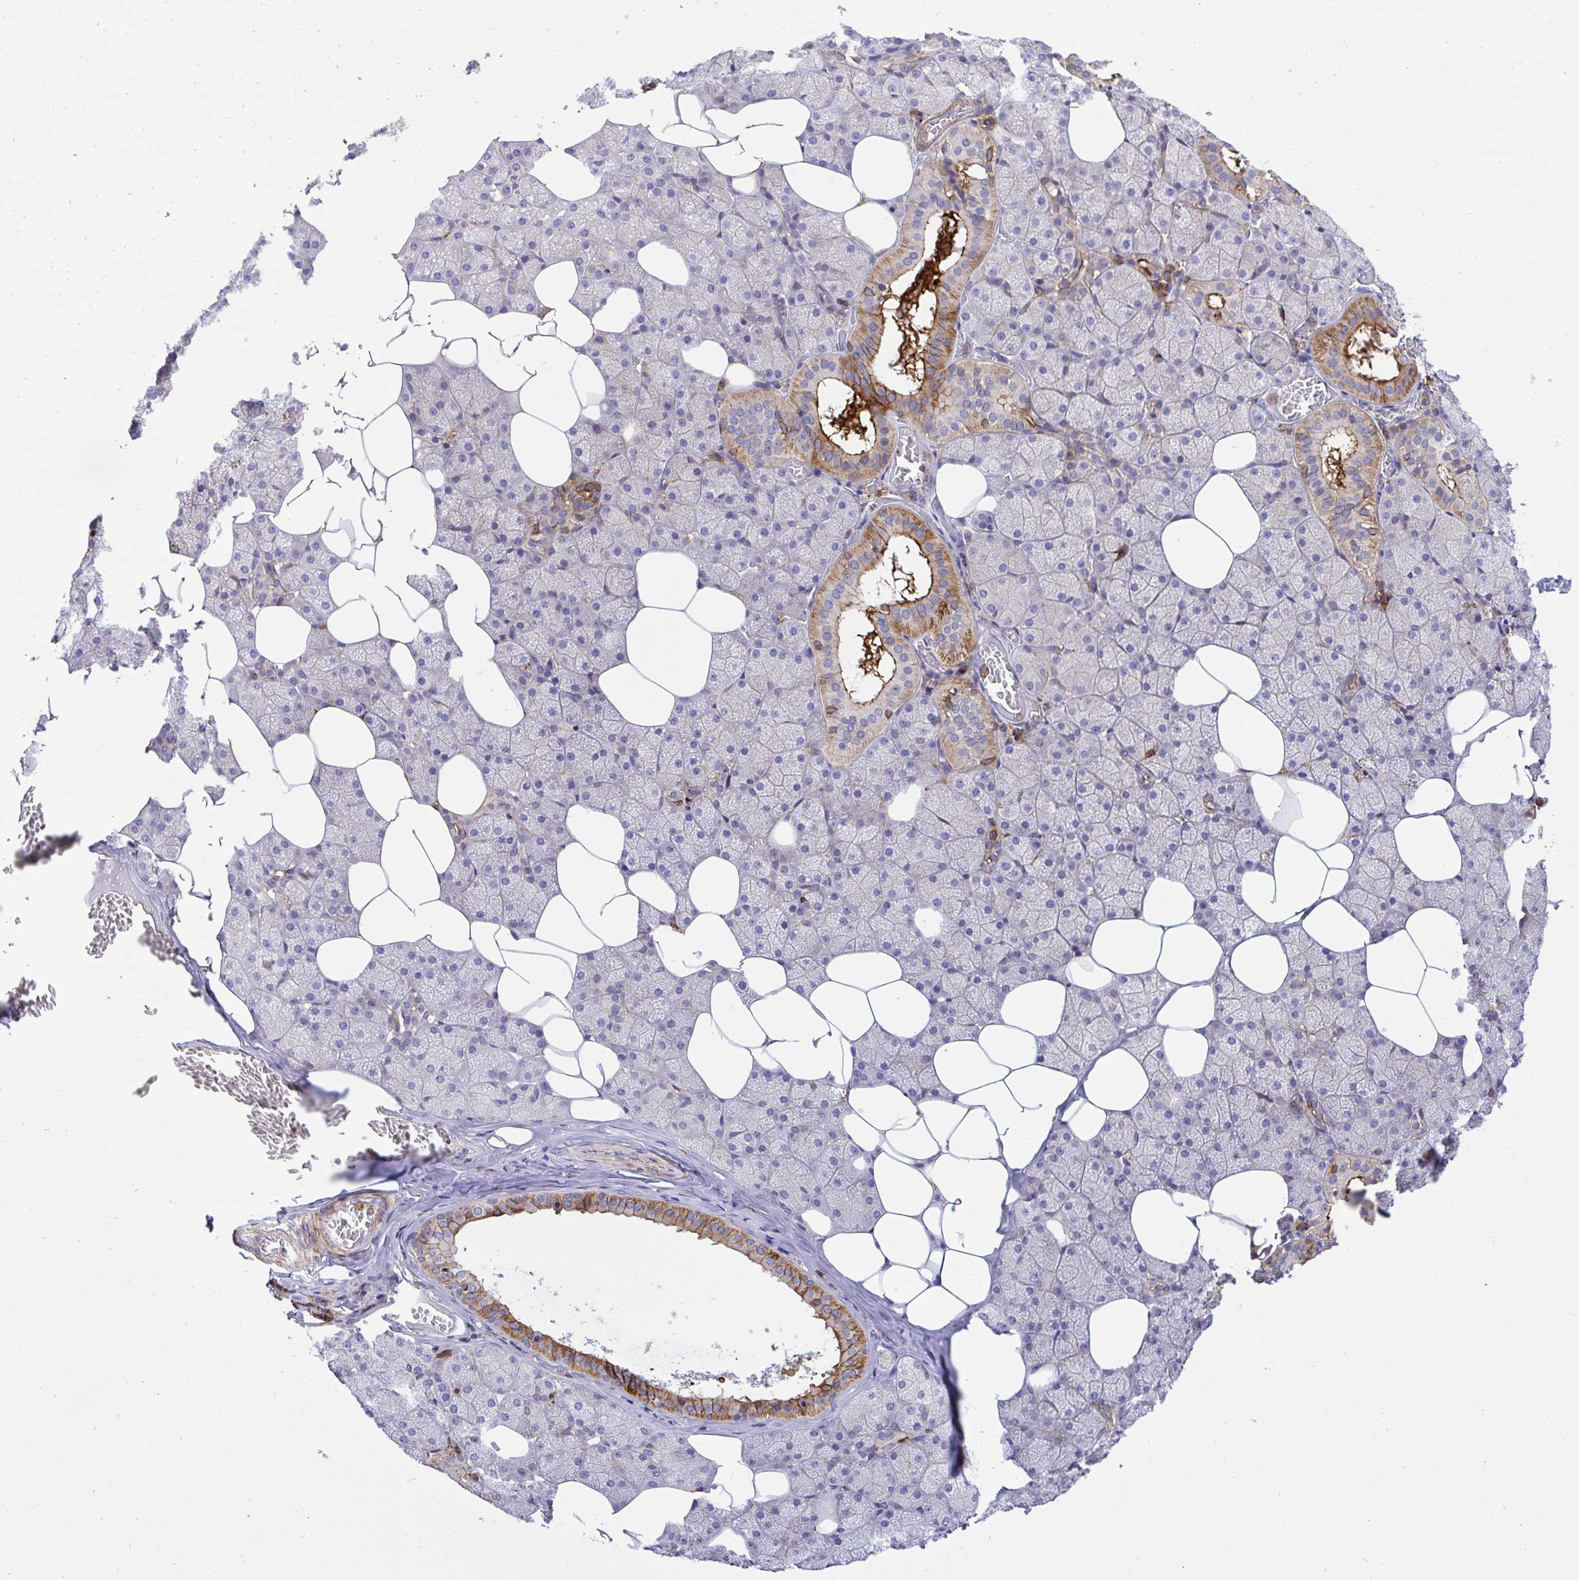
{"staining": {"intensity": "strong", "quantity": "<25%", "location": "cytoplasmic/membranous"}, "tissue": "salivary gland", "cell_type": "Glandular cells", "image_type": "normal", "snomed": [{"axis": "morphology", "description": "Normal tissue, NOS"}, {"axis": "topography", "description": "Salivary gland"}, {"axis": "topography", "description": "Peripheral nerve tissue"}], "caption": "Immunohistochemical staining of normal salivary gland demonstrates <25% levels of strong cytoplasmic/membranous protein staining in about <25% of glandular cells.", "gene": "ERI1", "patient": {"sex": "male", "age": 38}}